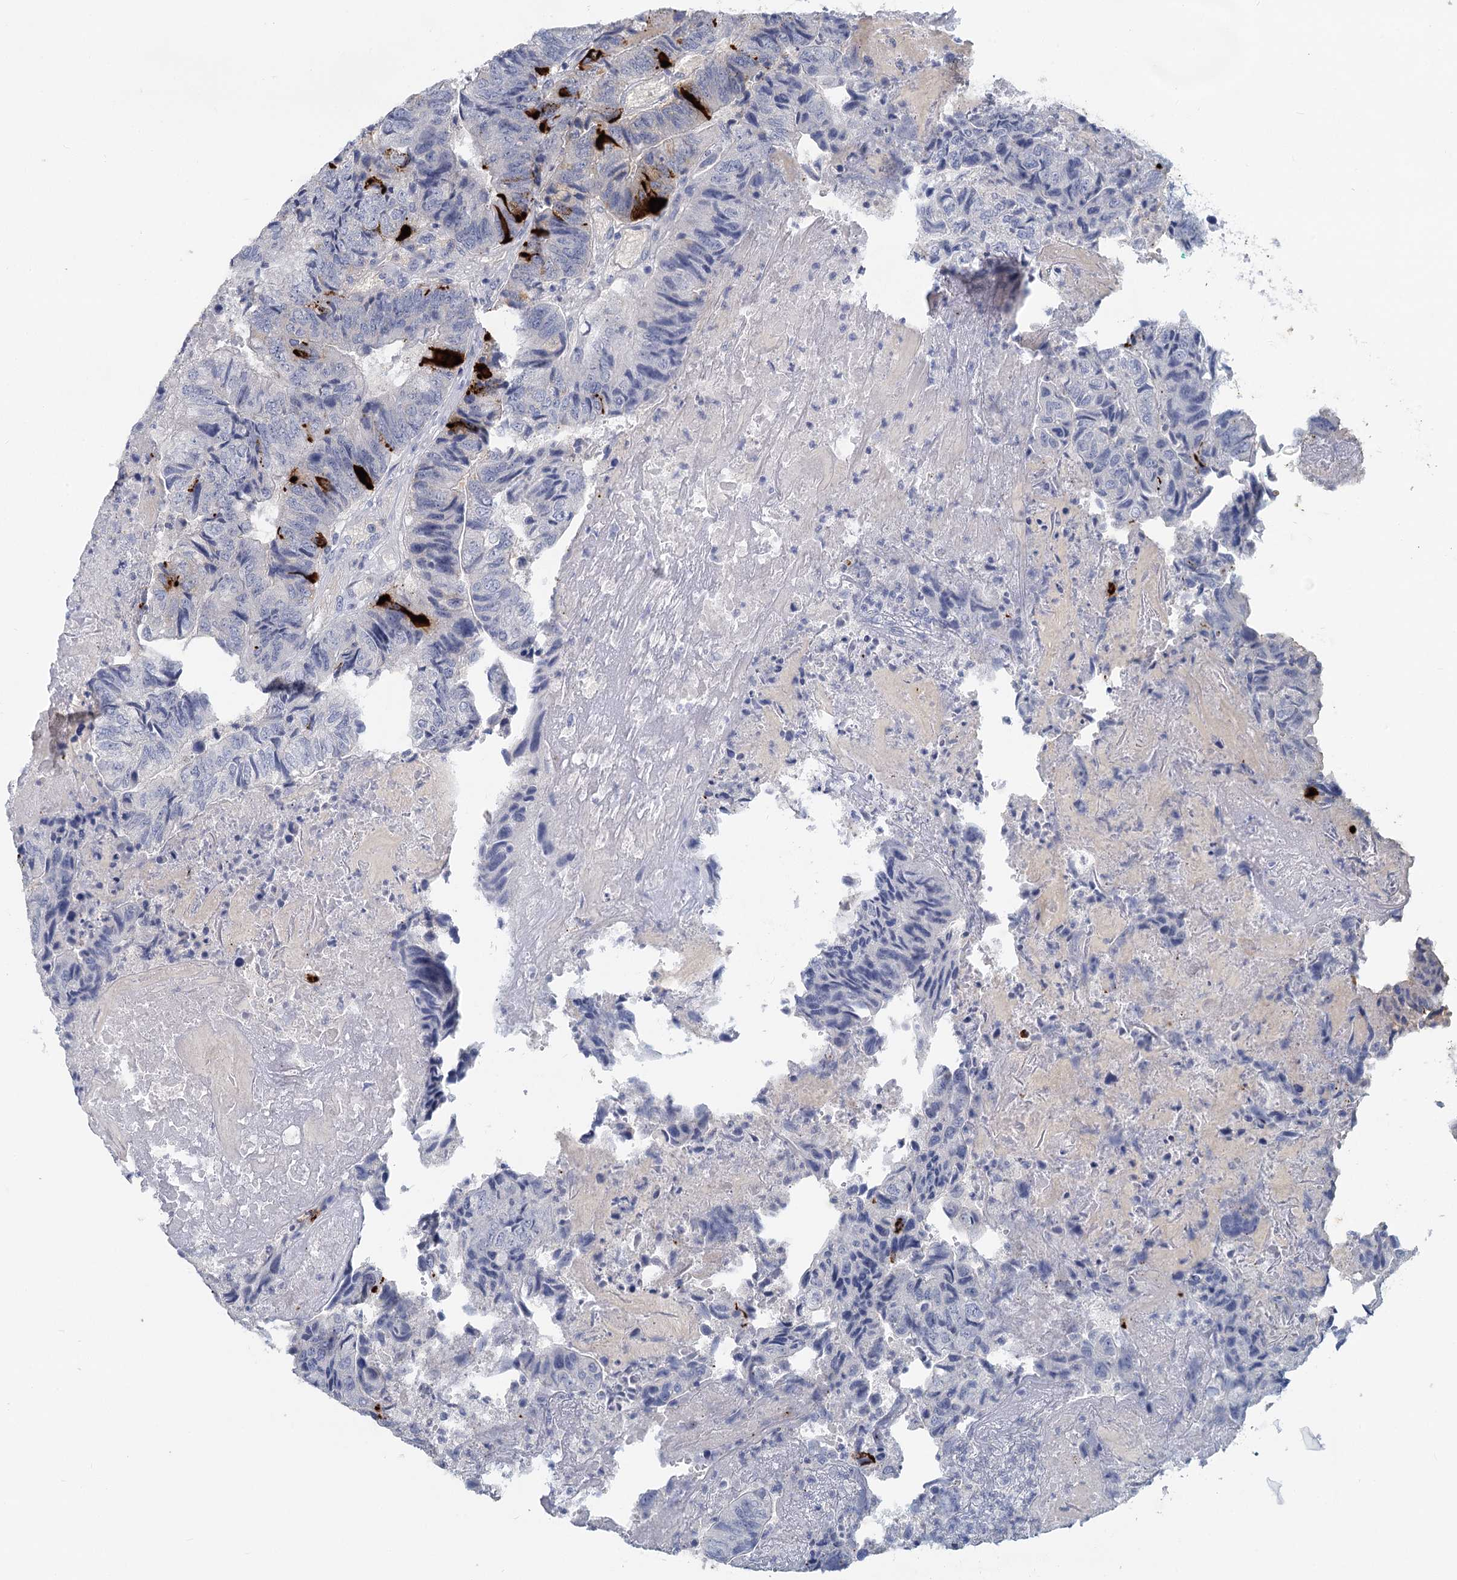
{"staining": {"intensity": "negative", "quantity": "none", "location": "none"}, "tissue": "colorectal cancer", "cell_type": "Tumor cells", "image_type": "cancer", "snomed": [{"axis": "morphology", "description": "Adenocarcinoma, NOS"}, {"axis": "topography", "description": "Colon"}], "caption": "IHC image of neoplastic tissue: adenocarcinoma (colorectal) stained with DAB (3,3'-diaminobenzidine) shows no significant protein positivity in tumor cells. Nuclei are stained in blue.", "gene": "CHGA", "patient": {"sex": "female", "age": 67}}